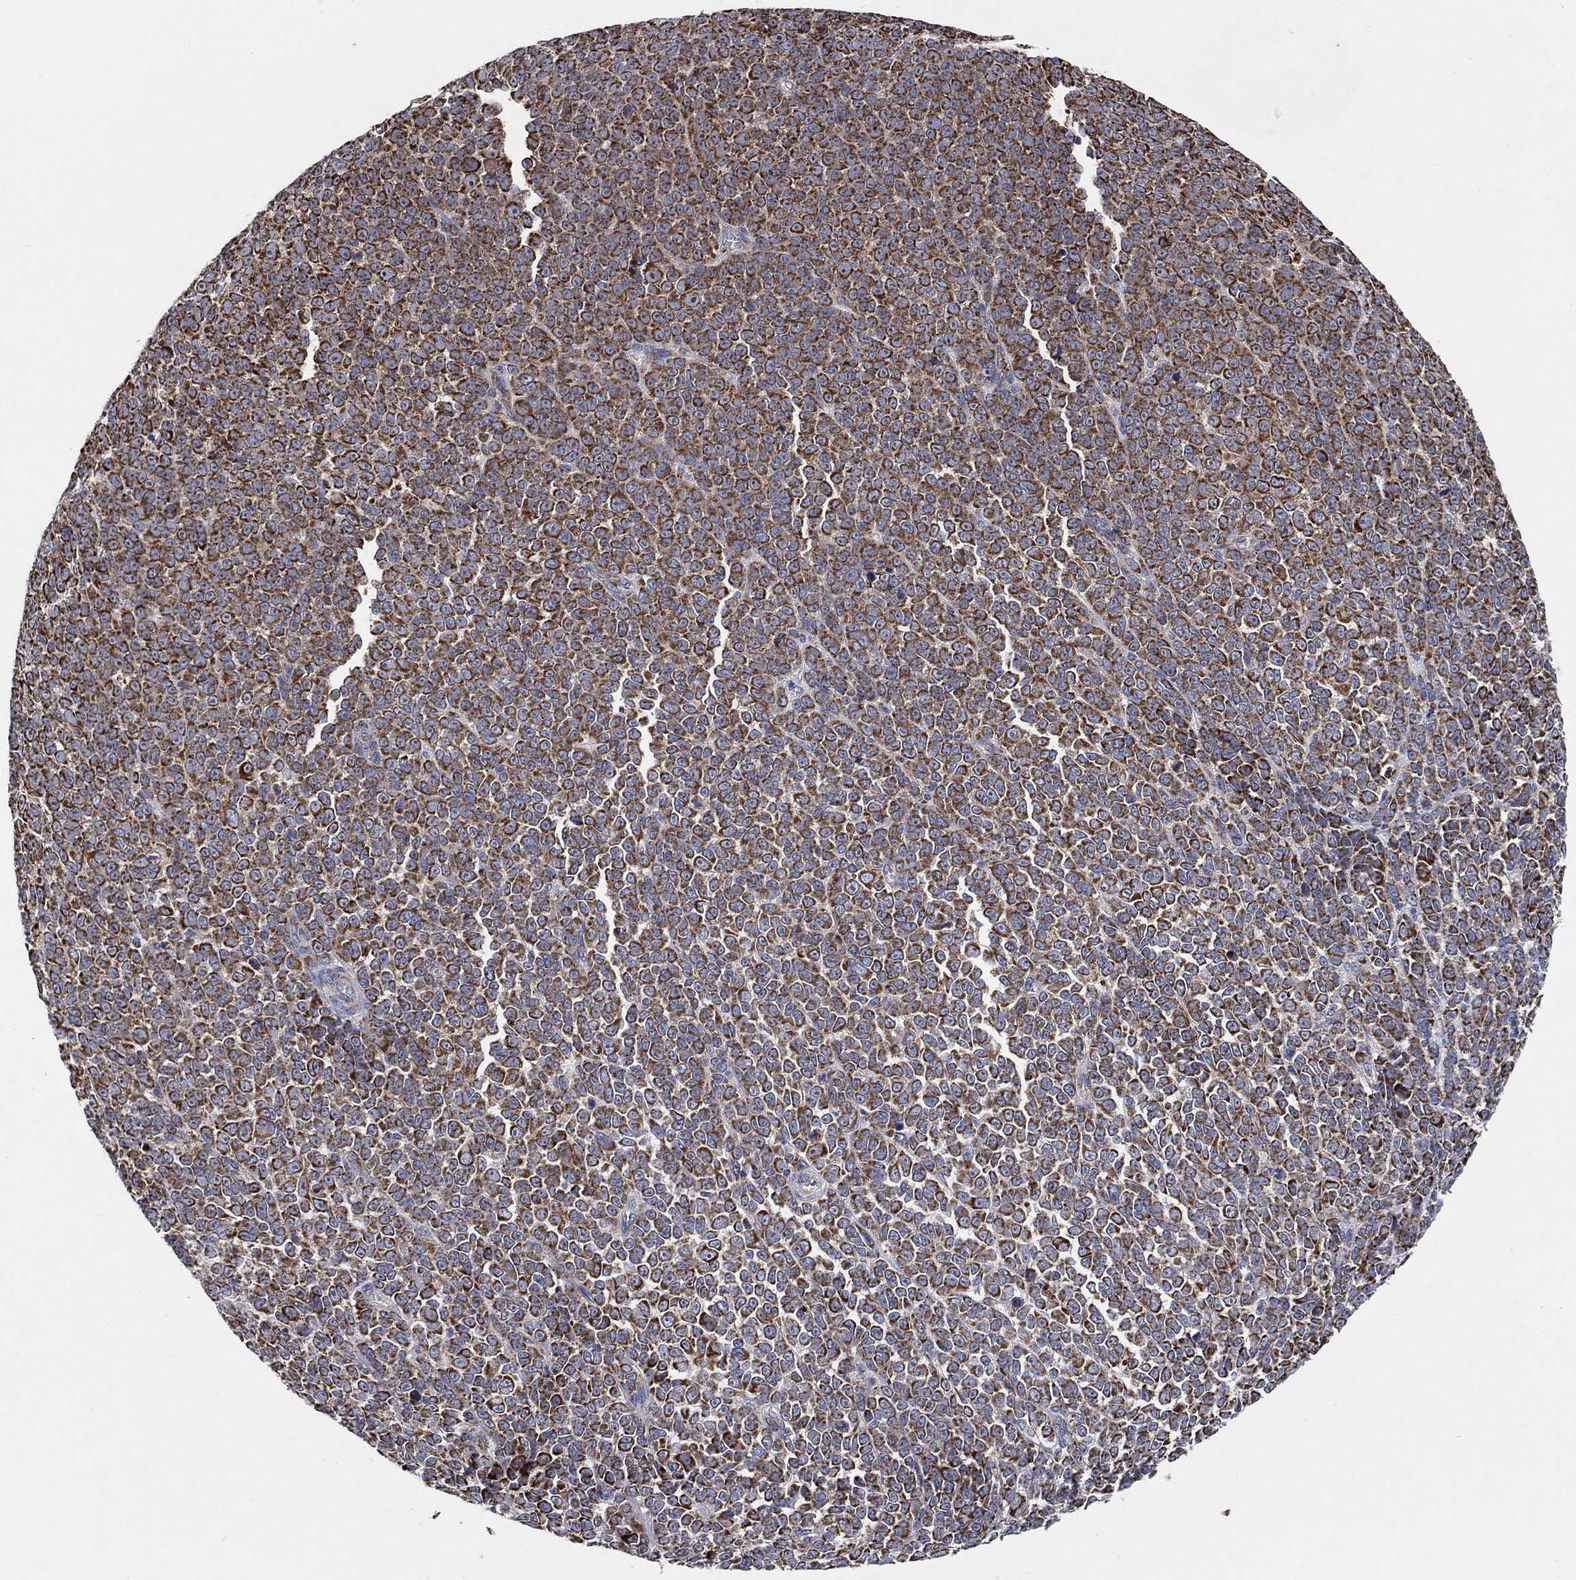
{"staining": {"intensity": "strong", "quantity": "25%-75%", "location": "cytoplasmic/membranous"}, "tissue": "melanoma", "cell_type": "Tumor cells", "image_type": "cancer", "snomed": [{"axis": "morphology", "description": "Malignant melanoma, NOS"}, {"axis": "topography", "description": "Skin"}], "caption": "Tumor cells display strong cytoplasmic/membranous staining in about 25%-75% of cells in melanoma.", "gene": "GCAT", "patient": {"sex": "female", "age": 95}}